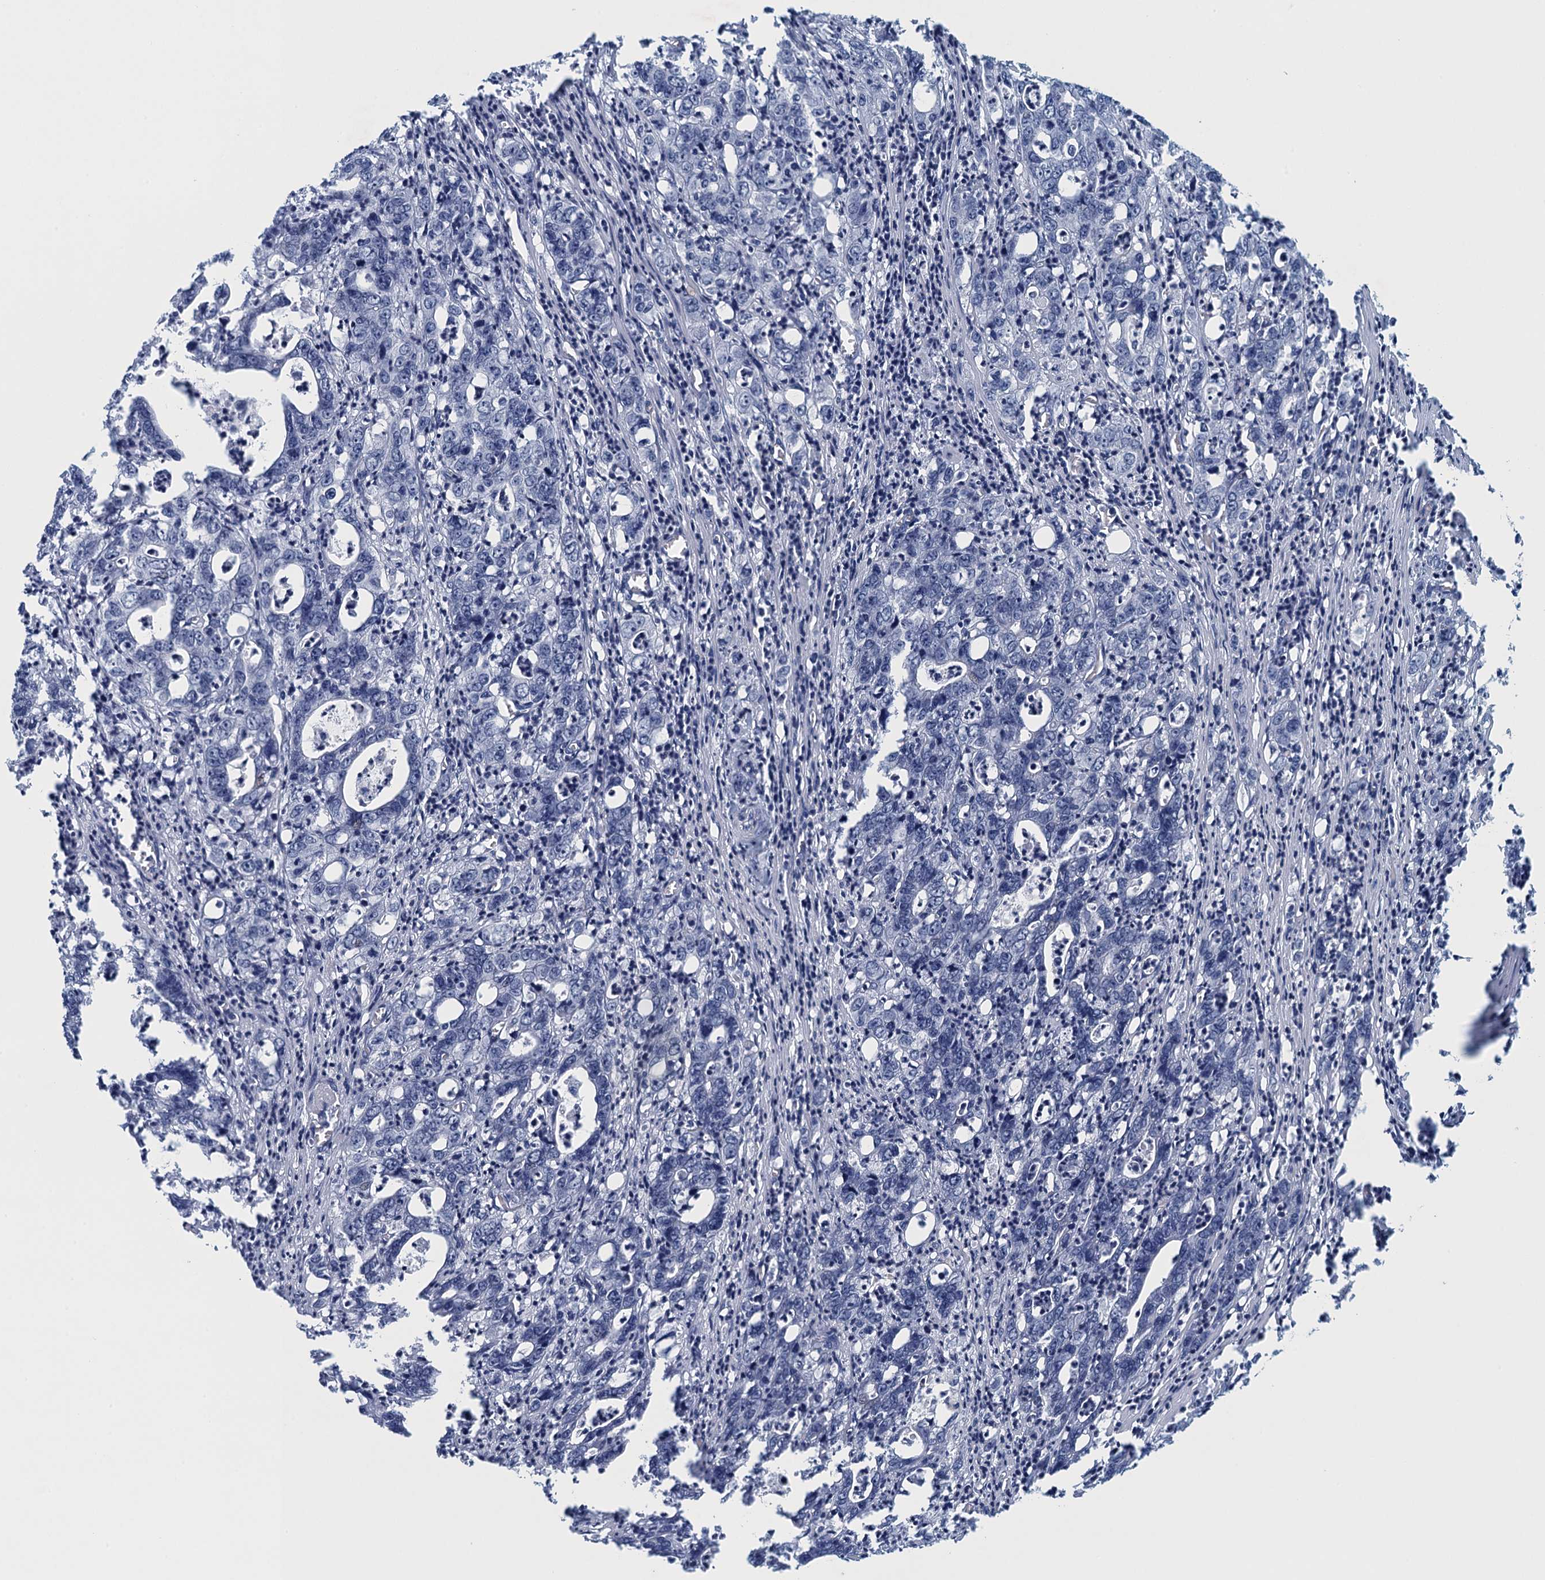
{"staining": {"intensity": "negative", "quantity": "none", "location": "none"}, "tissue": "colorectal cancer", "cell_type": "Tumor cells", "image_type": "cancer", "snomed": [{"axis": "morphology", "description": "Adenocarcinoma, NOS"}, {"axis": "topography", "description": "Colon"}], "caption": "Colorectal cancer was stained to show a protein in brown. There is no significant positivity in tumor cells. (DAB (3,3'-diaminobenzidine) immunohistochemistry (IHC), high magnification).", "gene": "ENSG00000131152", "patient": {"sex": "female", "age": 75}}